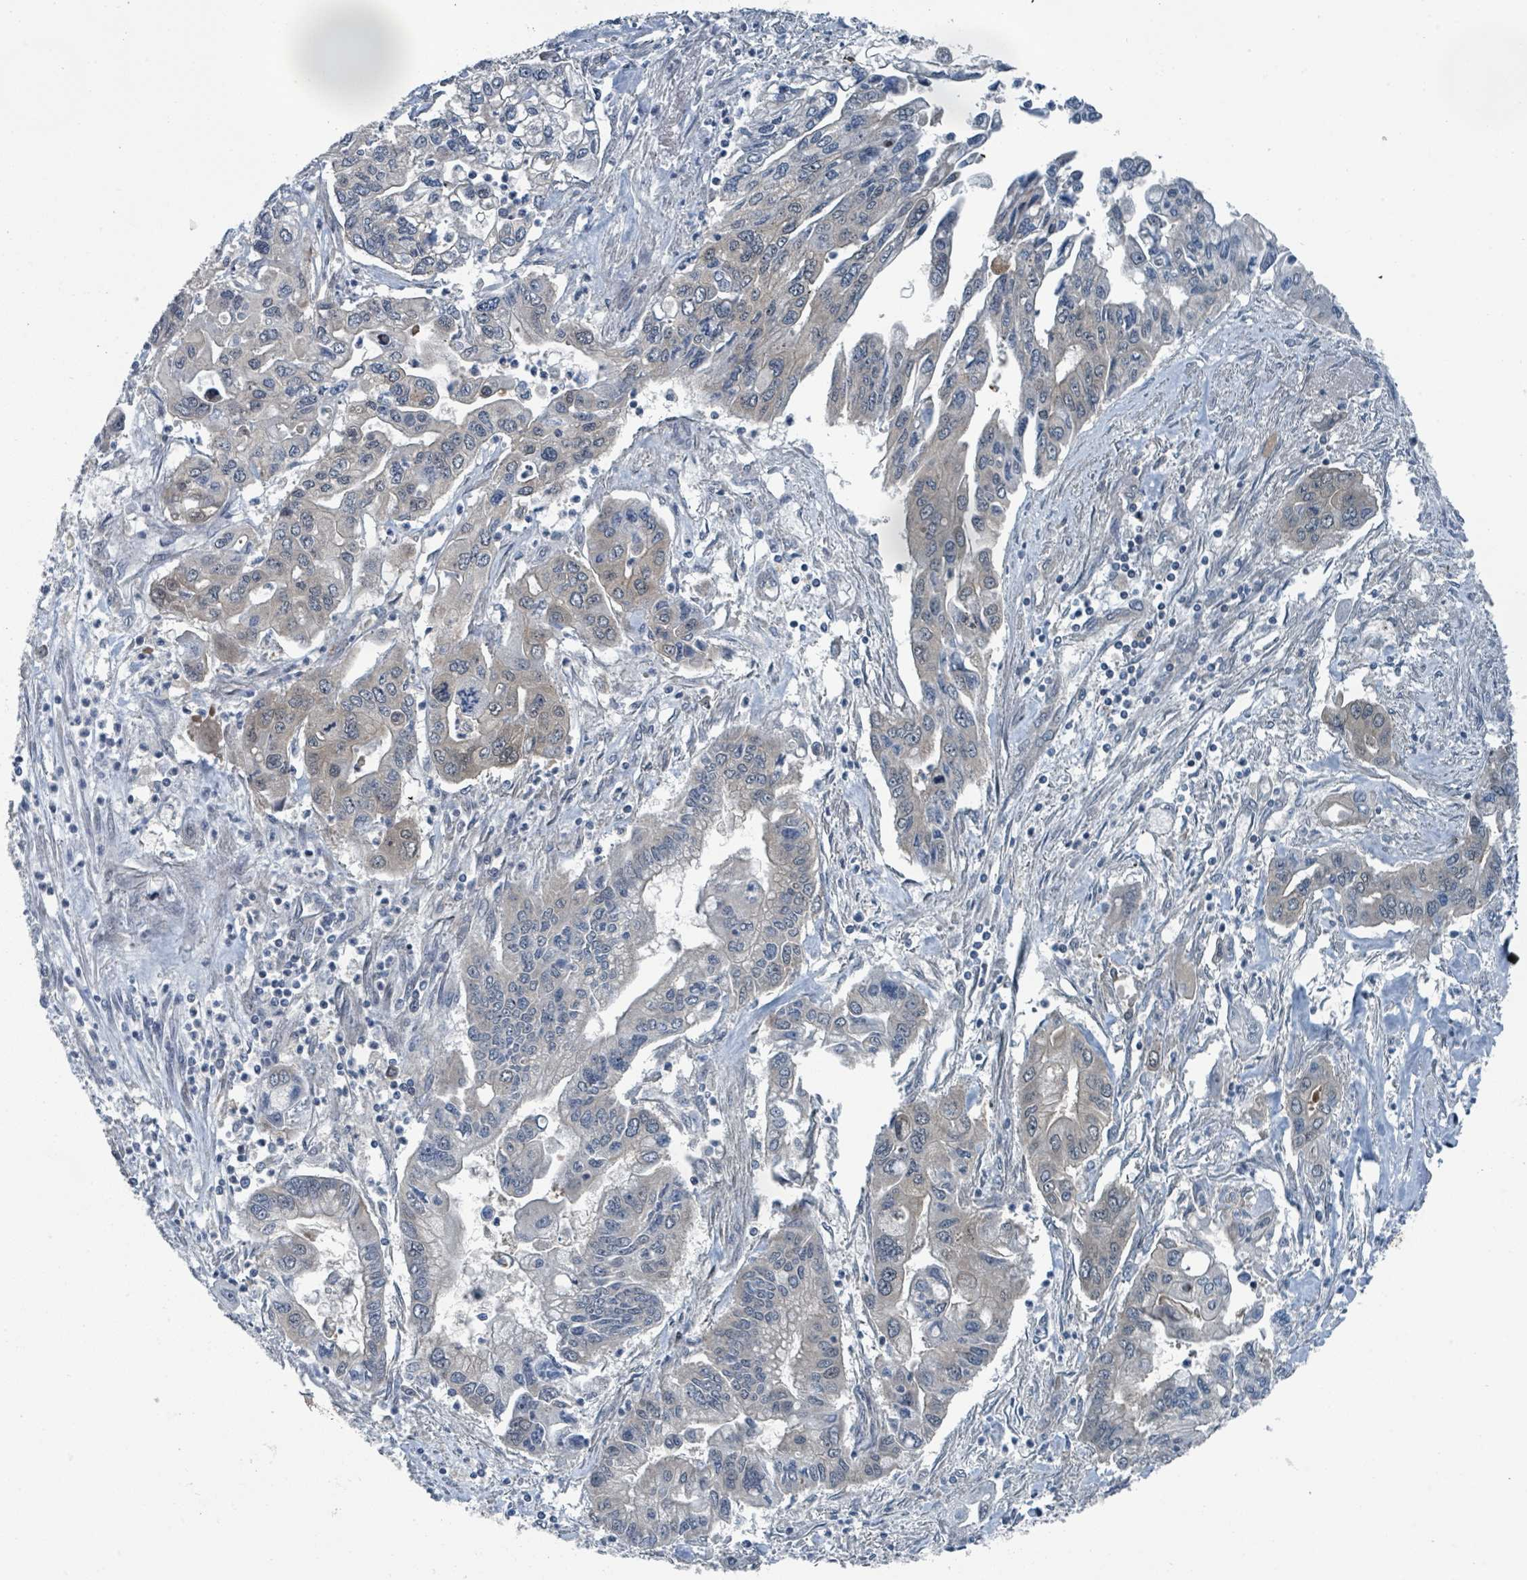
{"staining": {"intensity": "weak", "quantity": "<25%", "location": "cytoplasmic/membranous"}, "tissue": "pancreatic cancer", "cell_type": "Tumor cells", "image_type": "cancer", "snomed": [{"axis": "morphology", "description": "Adenocarcinoma, NOS"}, {"axis": "topography", "description": "Pancreas"}], "caption": "Photomicrograph shows no significant protein expression in tumor cells of pancreatic cancer.", "gene": "GOLGA7", "patient": {"sex": "male", "age": 62}}